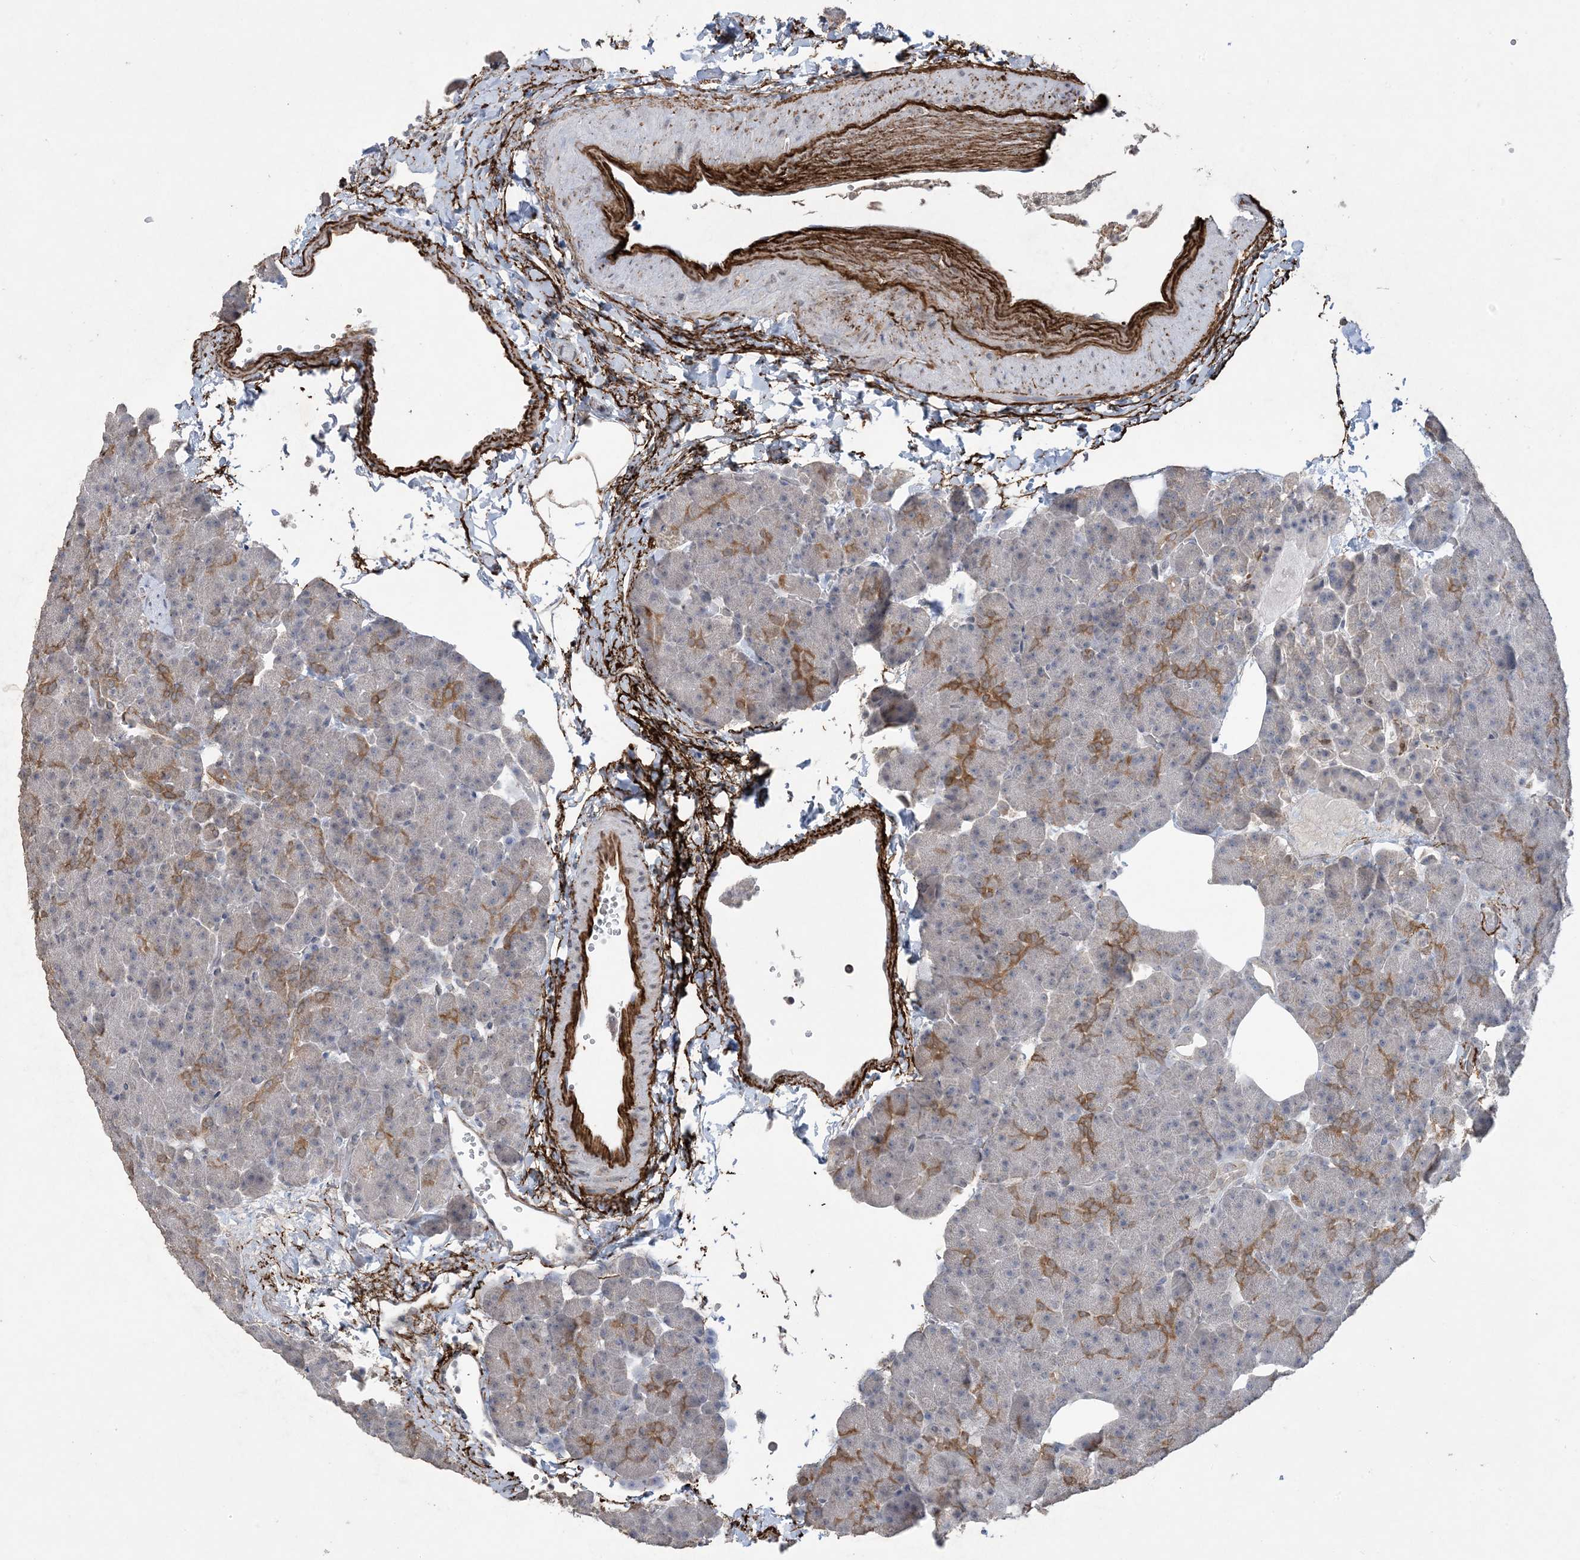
{"staining": {"intensity": "moderate", "quantity": "25%-75%", "location": "cytoplasmic/membranous"}, "tissue": "pancreas", "cell_type": "Exocrine glandular cells", "image_type": "normal", "snomed": [{"axis": "morphology", "description": "Normal tissue, NOS"}, {"axis": "morphology", "description": "Carcinoid, malignant, NOS"}, {"axis": "topography", "description": "Pancreas"}], "caption": "Immunohistochemical staining of normal human pancreas displays moderate cytoplasmic/membranous protein staining in about 25%-75% of exocrine glandular cells.", "gene": "XRN1", "patient": {"sex": "female", "age": 35}}